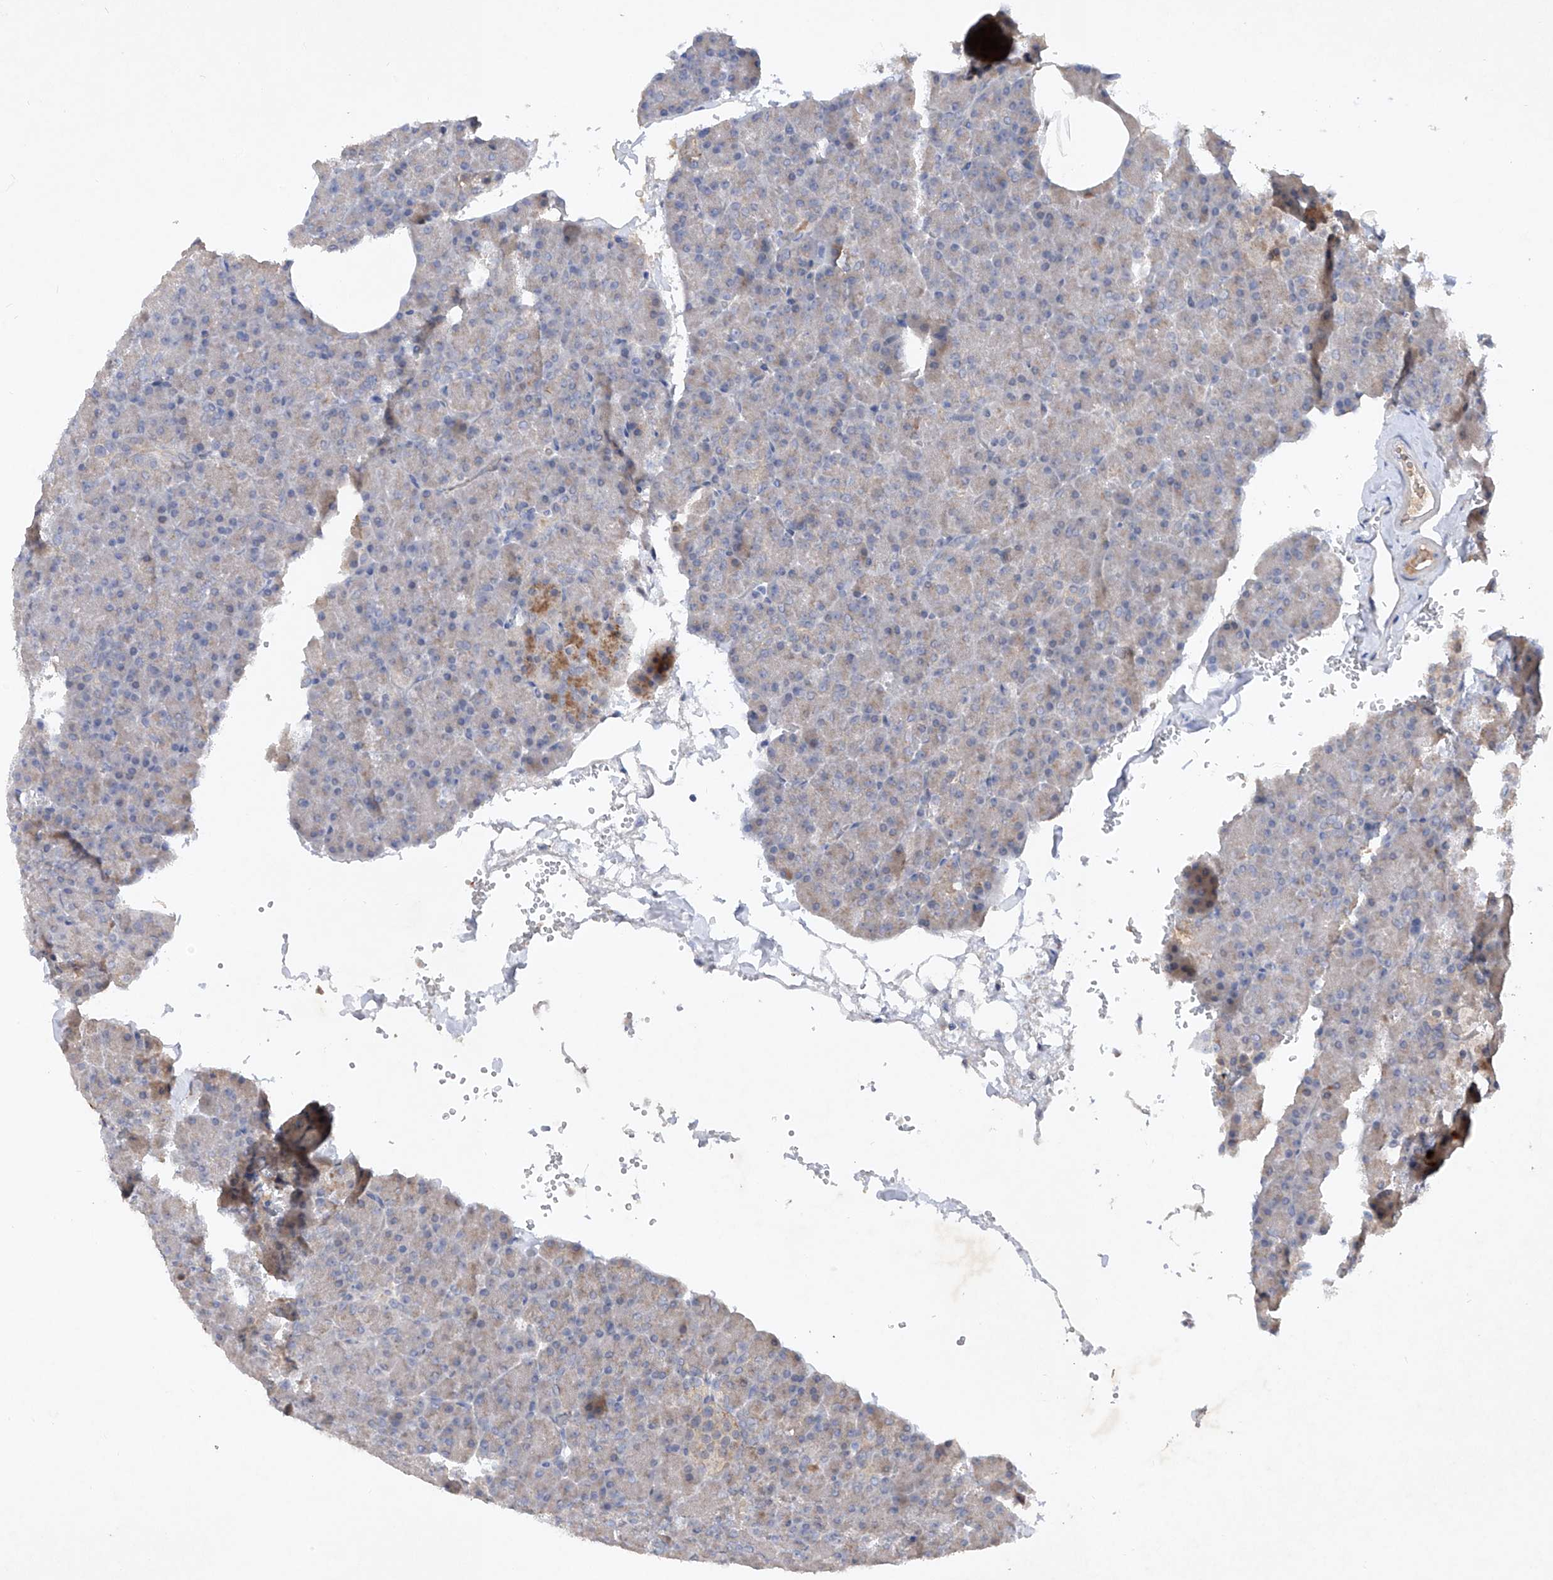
{"staining": {"intensity": "moderate", "quantity": "<25%", "location": "cytoplasmic/membranous"}, "tissue": "pancreas", "cell_type": "Exocrine glandular cells", "image_type": "normal", "snomed": [{"axis": "morphology", "description": "Normal tissue, NOS"}, {"axis": "morphology", "description": "Carcinoid, malignant, NOS"}, {"axis": "topography", "description": "Pancreas"}], "caption": "Benign pancreas reveals moderate cytoplasmic/membranous positivity in about <25% of exocrine glandular cells, visualized by immunohistochemistry.", "gene": "FAM135A", "patient": {"sex": "female", "age": 35}}